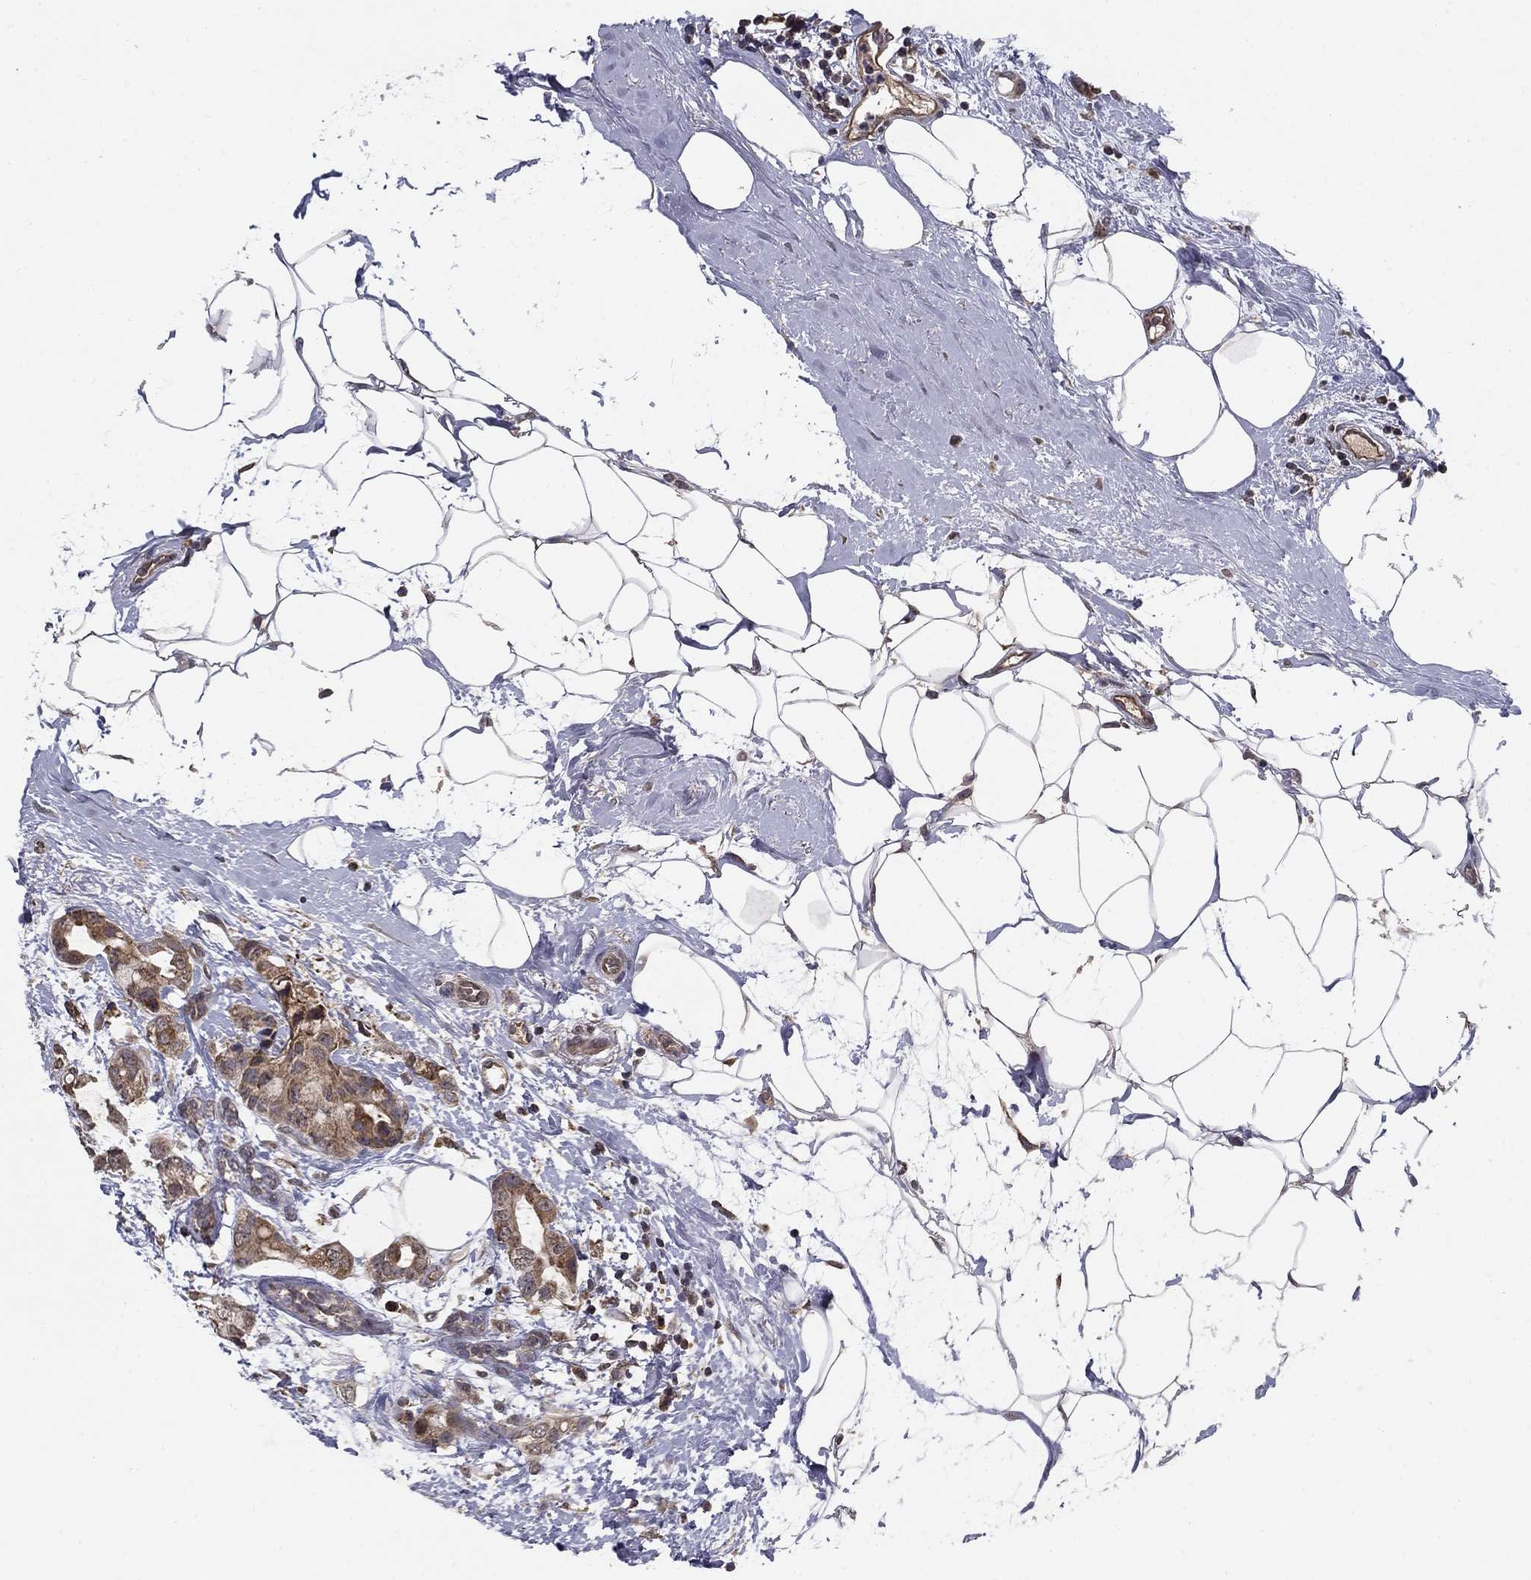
{"staining": {"intensity": "moderate", "quantity": "25%-75%", "location": "cytoplasmic/membranous"}, "tissue": "breast cancer", "cell_type": "Tumor cells", "image_type": "cancer", "snomed": [{"axis": "morphology", "description": "Duct carcinoma"}, {"axis": "topography", "description": "Breast"}], "caption": "This micrograph reveals IHC staining of breast cancer (intraductal carcinoma), with medium moderate cytoplasmic/membranous staining in approximately 25%-75% of tumor cells.", "gene": "SLC2A13", "patient": {"sex": "female", "age": 45}}